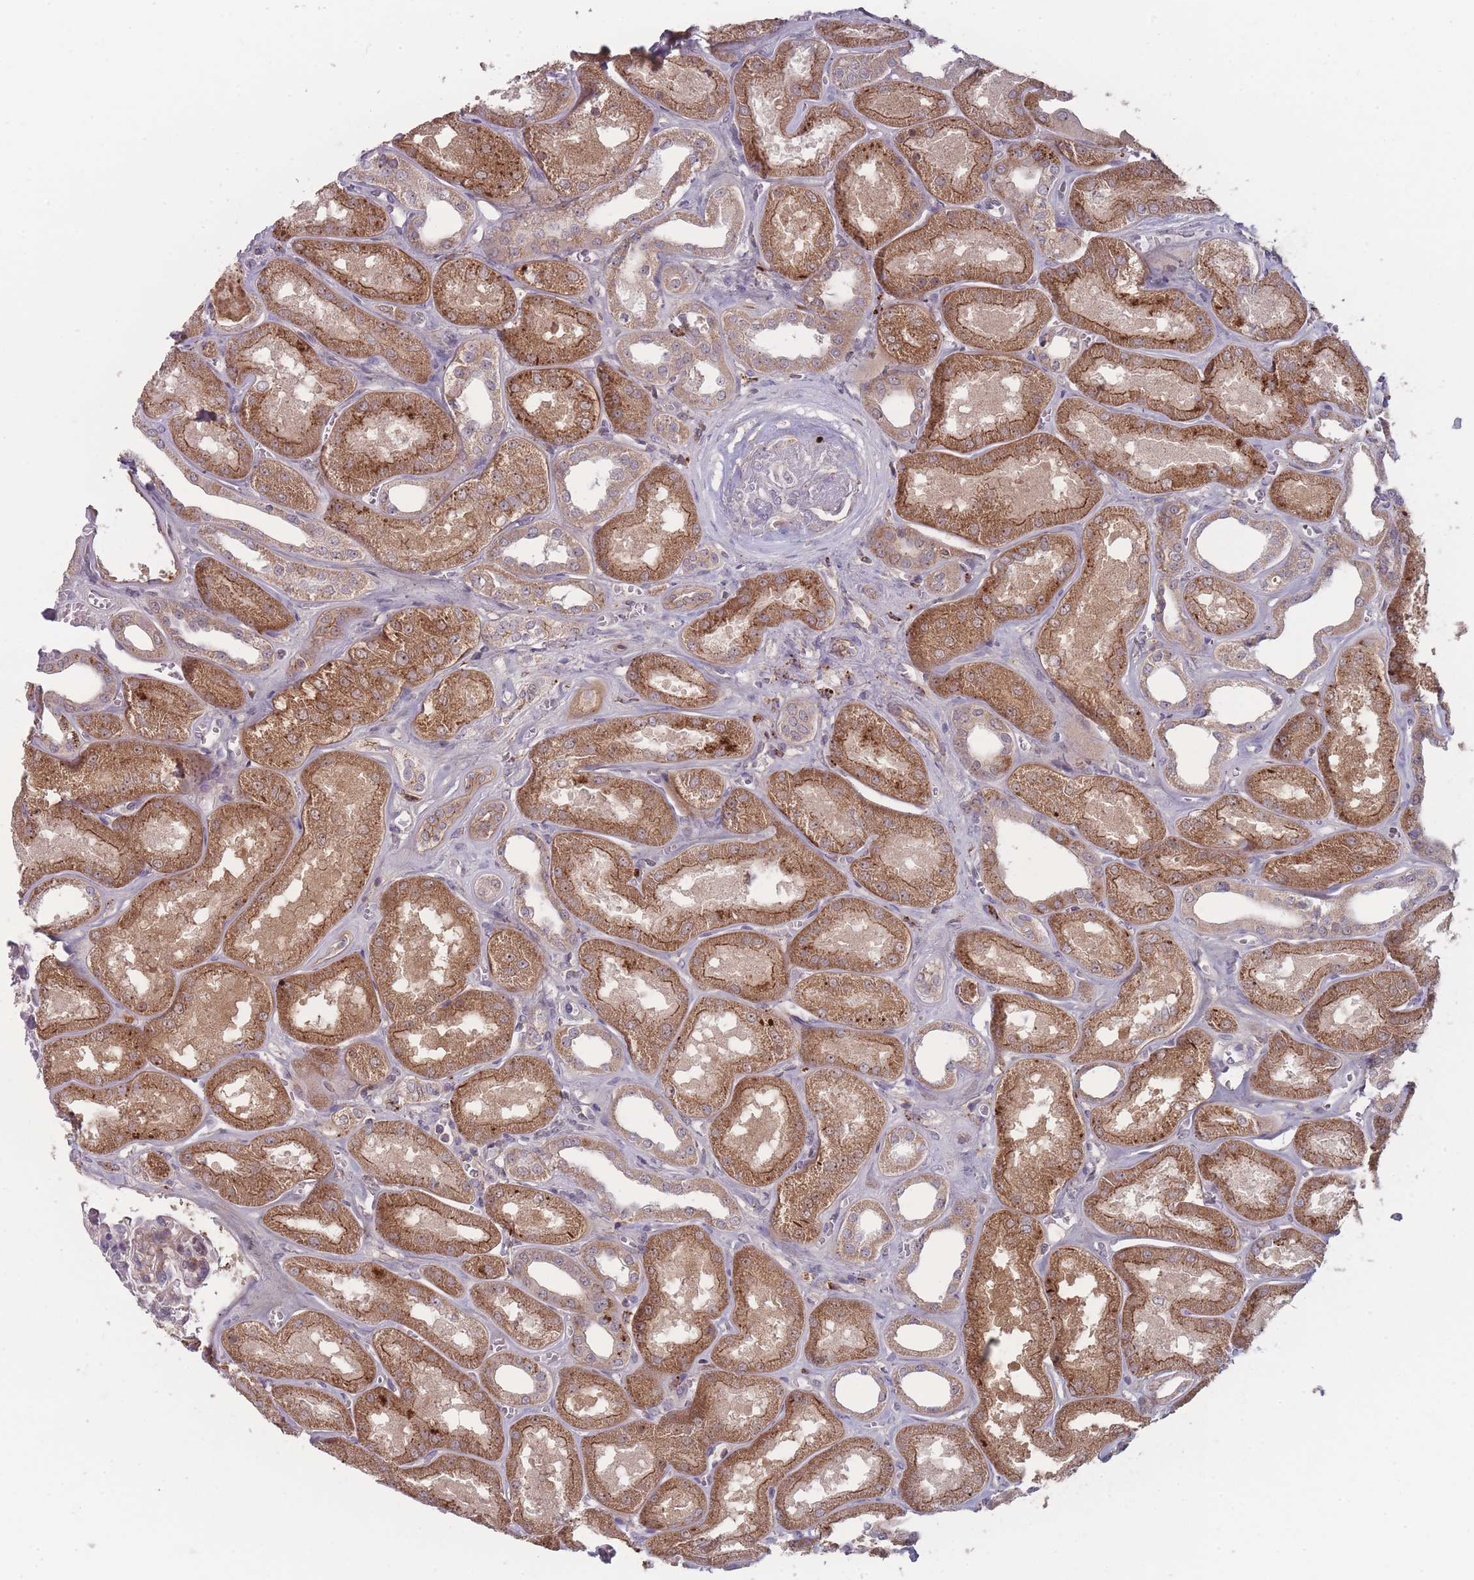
{"staining": {"intensity": "negative", "quantity": "none", "location": "none"}, "tissue": "kidney", "cell_type": "Cells in glomeruli", "image_type": "normal", "snomed": [{"axis": "morphology", "description": "Normal tissue, NOS"}, {"axis": "morphology", "description": "Adenocarcinoma, NOS"}, {"axis": "topography", "description": "Kidney"}], "caption": "The image exhibits no significant expression in cells in glomeruli of kidney.", "gene": "TMEM232", "patient": {"sex": "female", "age": 68}}